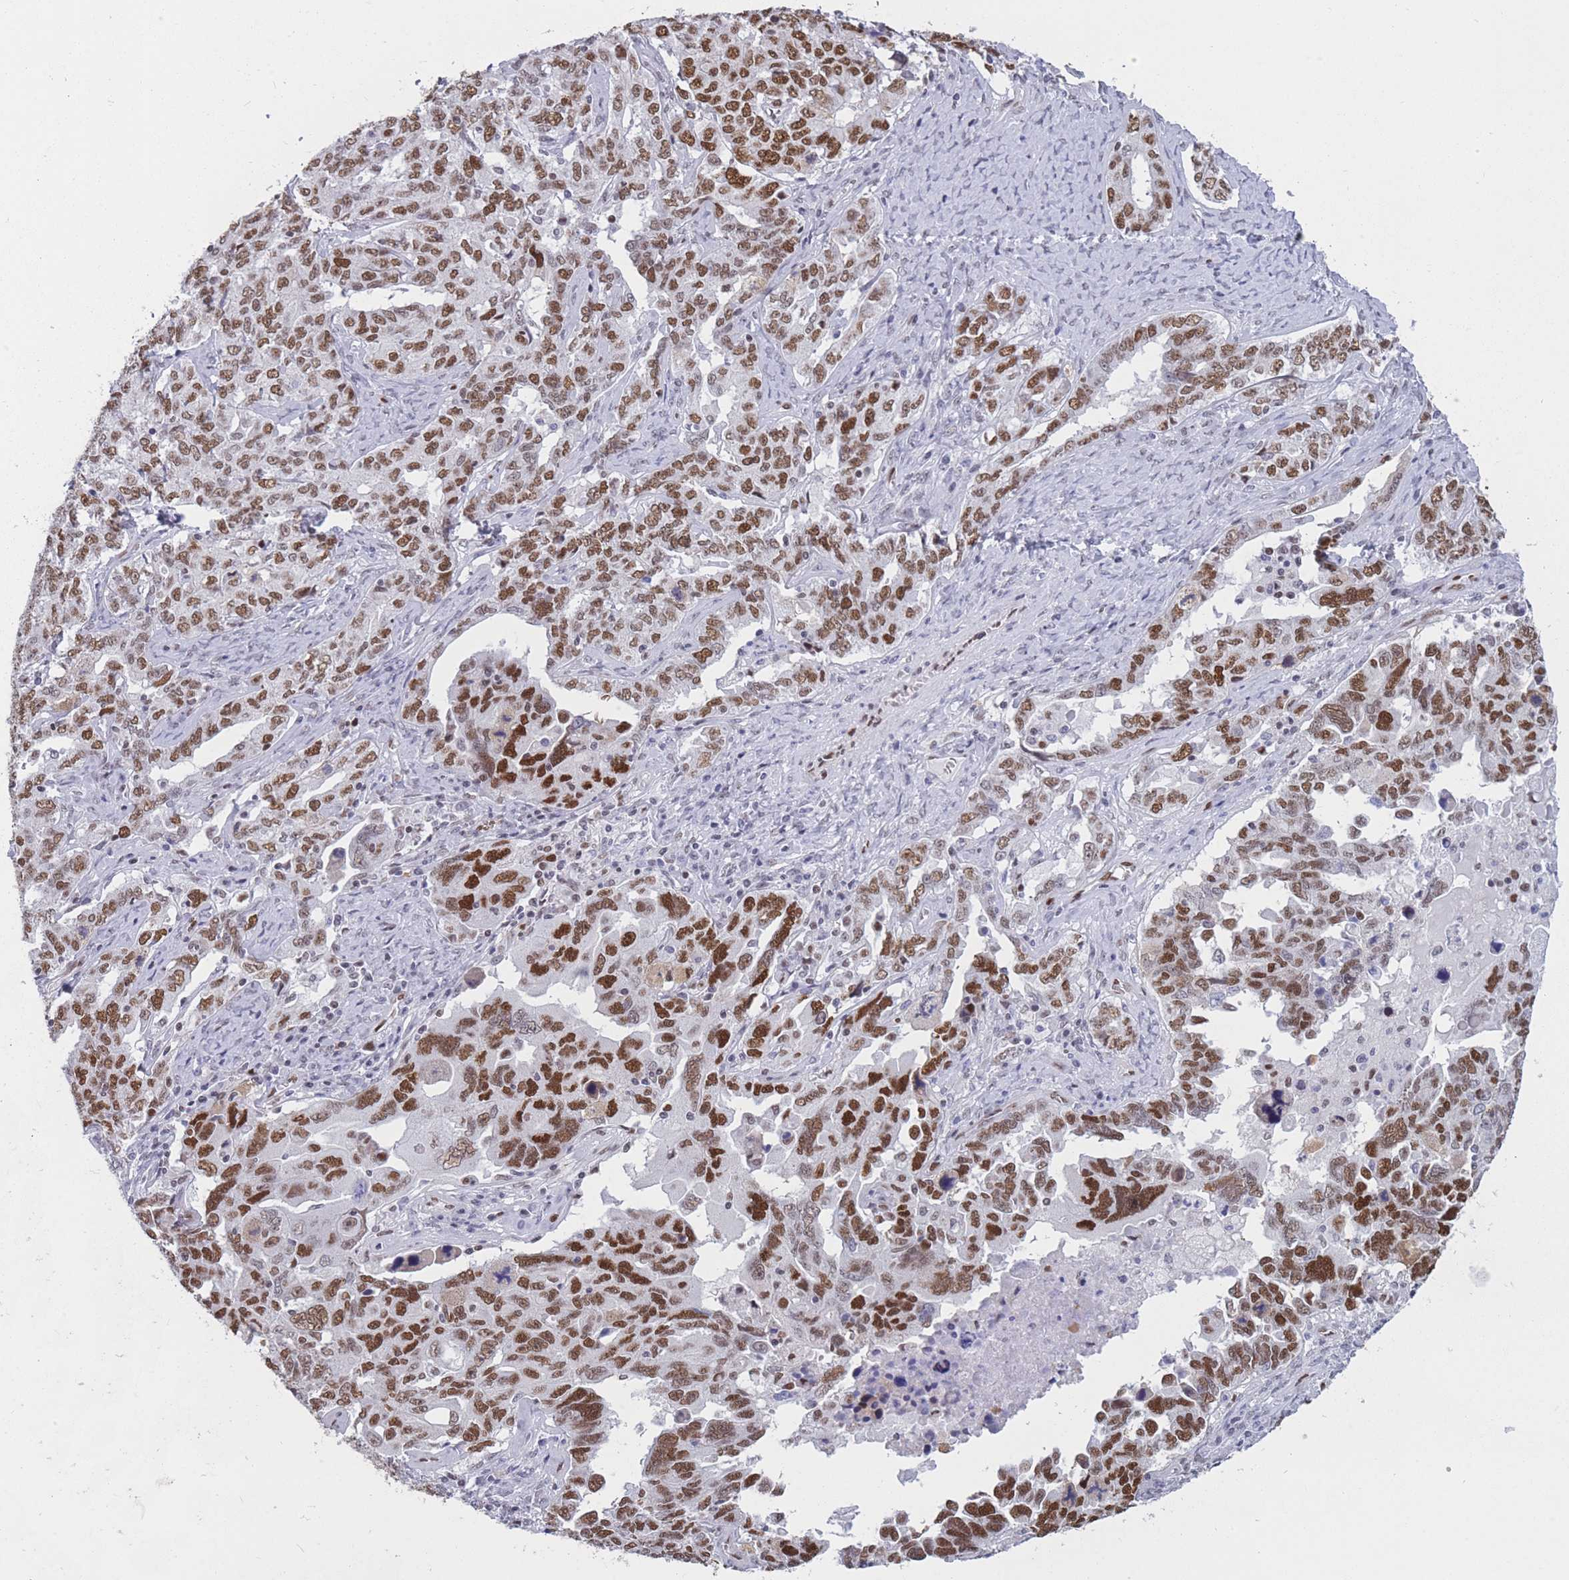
{"staining": {"intensity": "strong", "quantity": ">75%", "location": "nuclear"}, "tissue": "ovarian cancer", "cell_type": "Tumor cells", "image_type": "cancer", "snomed": [{"axis": "morphology", "description": "Carcinoma, endometroid"}, {"axis": "topography", "description": "Ovary"}], "caption": "Immunohistochemistry (IHC) histopathology image of neoplastic tissue: human endometroid carcinoma (ovarian) stained using immunohistochemistry (IHC) displays high levels of strong protein expression localized specifically in the nuclear of tumor cells, appearing as a nuclear brown color.", "gene": "NASP", "patient": {"sex": "female", "age": 62}}